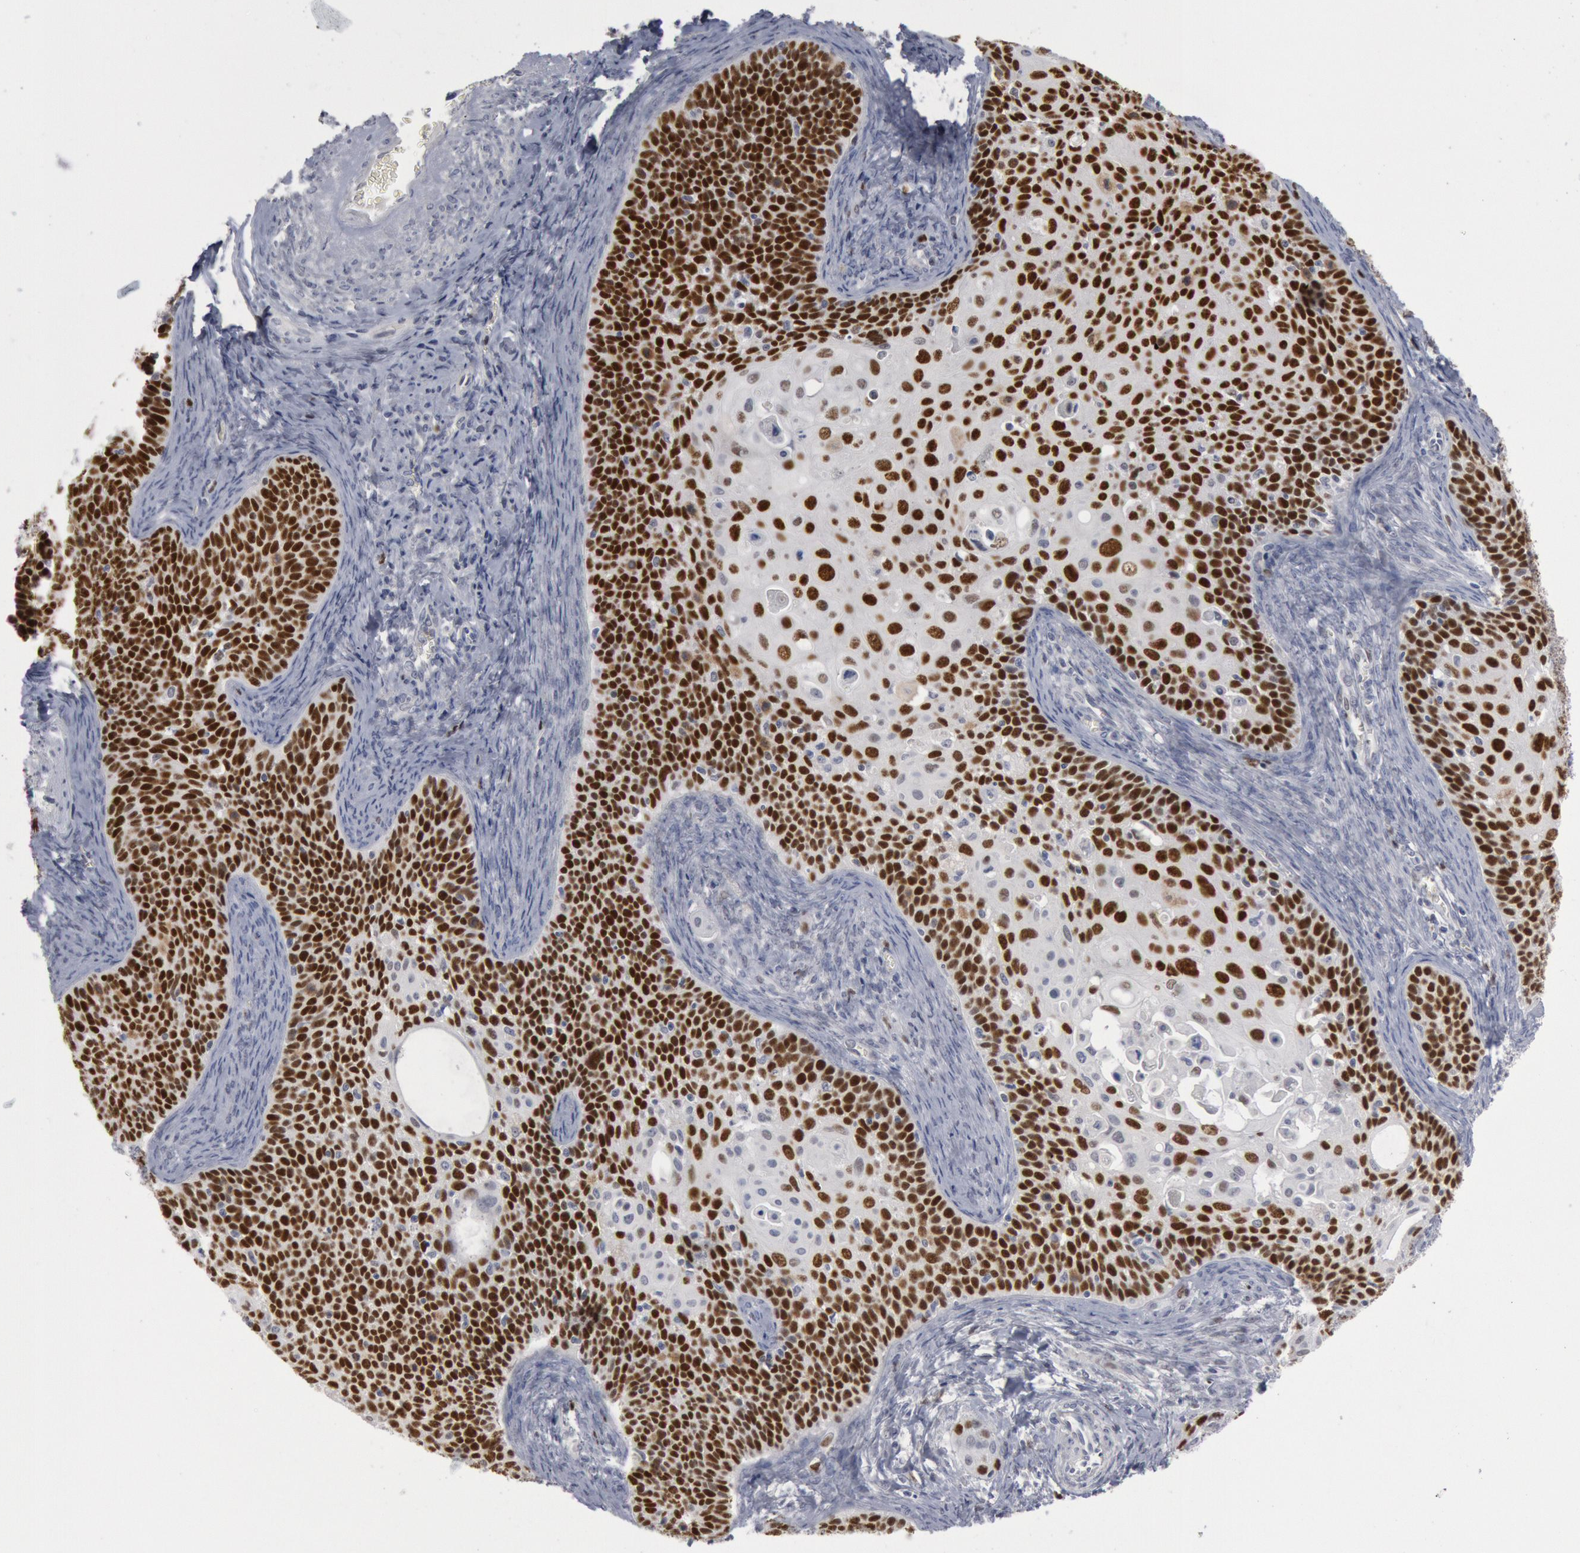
{"staining": {"intensity": "strong", "quantity": ">75%", "location": "nuclear"}, "tissue": "cervical cancer", "cell_type": "Tumor cells", "image_type": "cancer", "snomed": [{"axis": "morphology", "description": "Squamous cell carcinoma, NOS"}, {"axis": "topography", "description": "Cervix"}], "caption": "Cervical cancer (squamous cell carcinoma) was stained to show a protein in brown. There is high levels of strong nuclear staining in approximately >75% of tumor cells.", "gene": "WDHD1", "patient": {"sex": "female", "age": 33}}